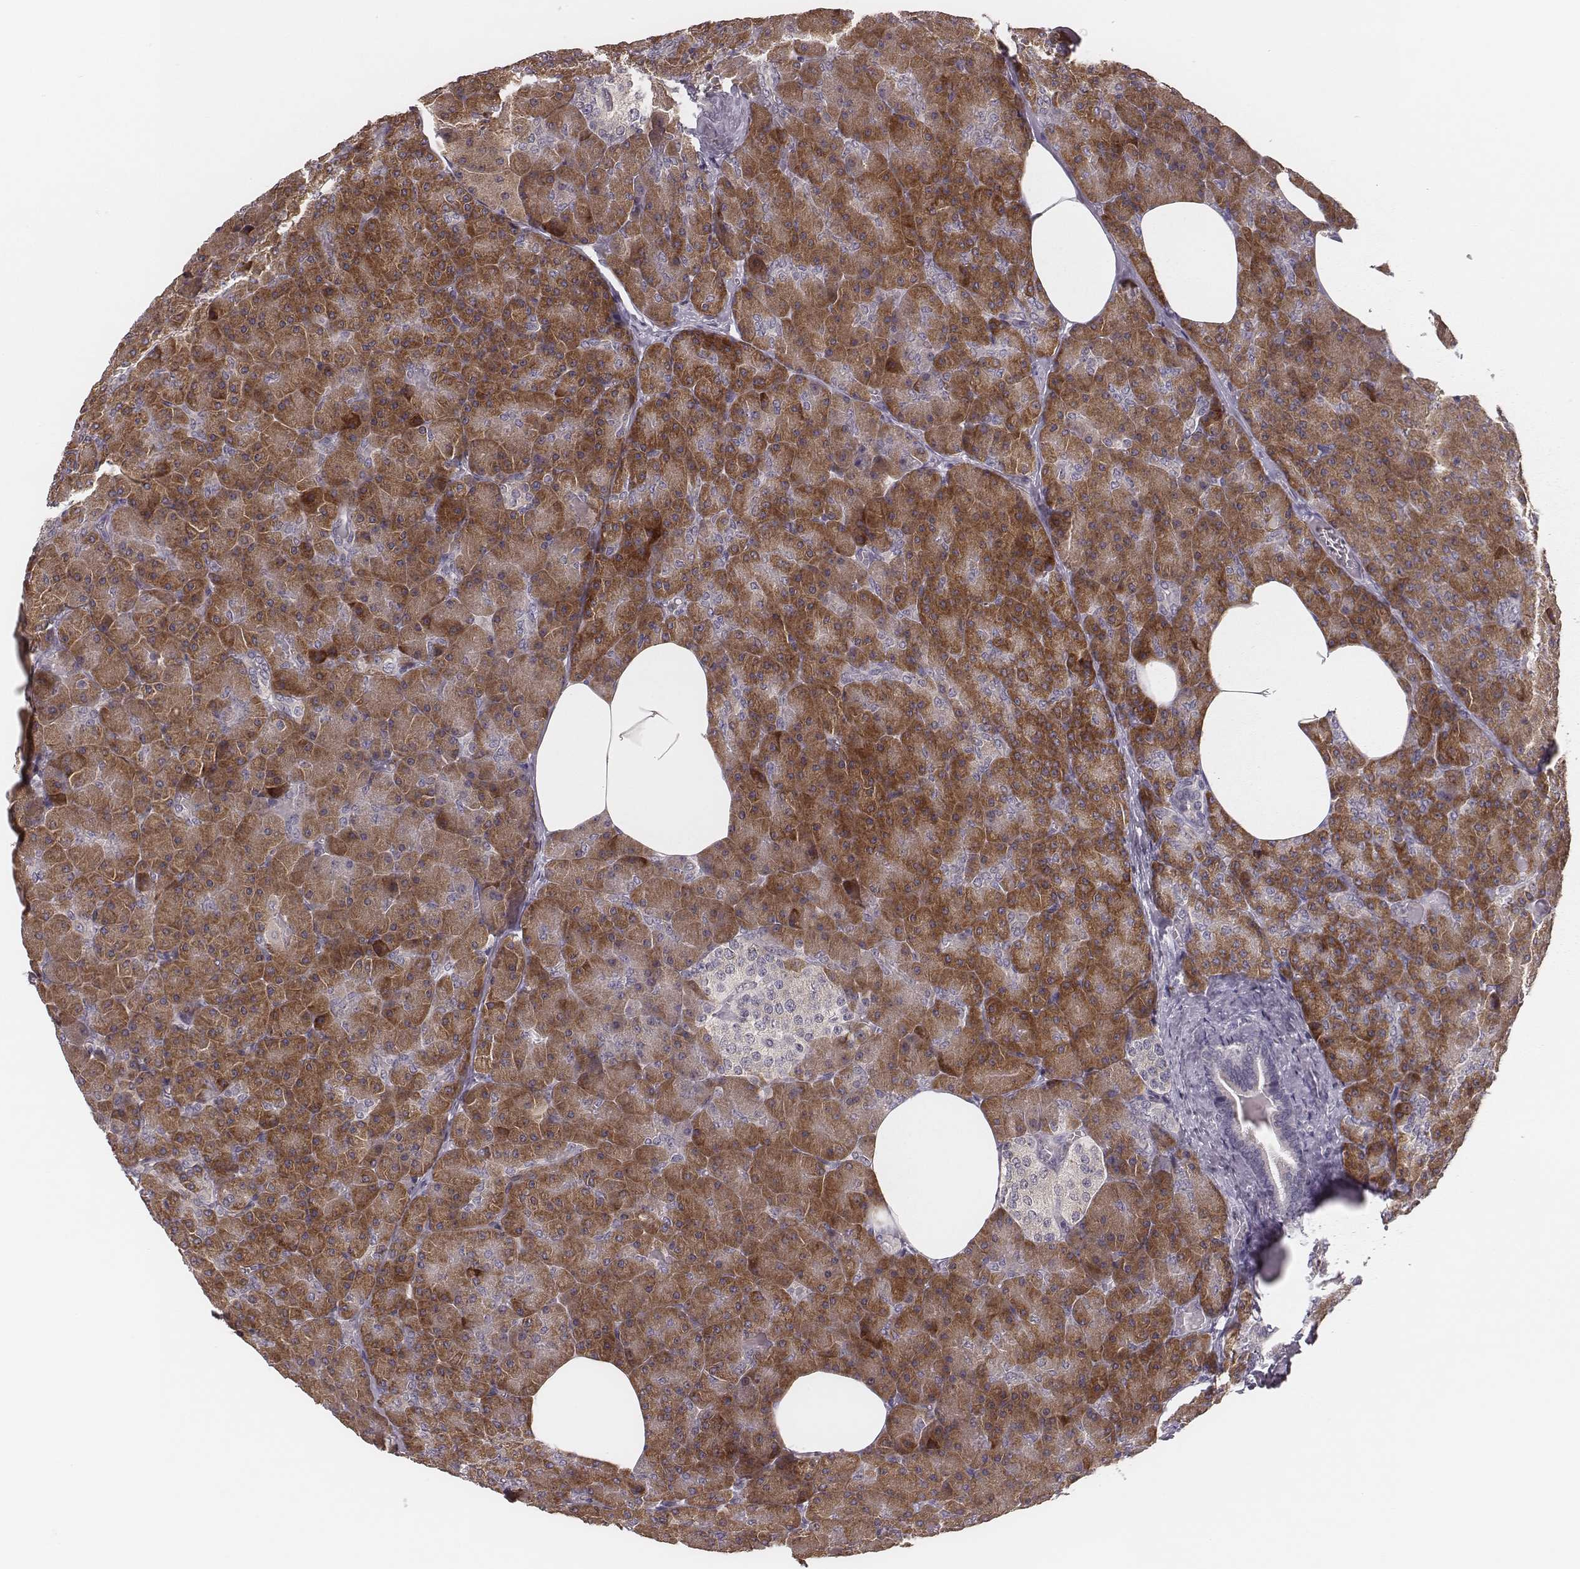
{"staining": {"intensity": "strong", "quantity": ">75%", "location": "cytoplasmic/membranous"}, "tissue": "pancreas", "cell_type": "Exocrine glandular cells", "image_type": "normal", "snomed": [{"axis": "morphology", "description": "Normal tissue, NOS"}, {"axis": "topography", "description": "Pancreas"}], "caption": "Normal pancreas displays strong cytoplasmic/membranous expression in approximately >75% of exocrine glandular cells (brown staining indicates protein expression, while blue staining denotes nuclei)..", "gene": "P2RX5", "patient": {"sex": "female", "age": 45}}